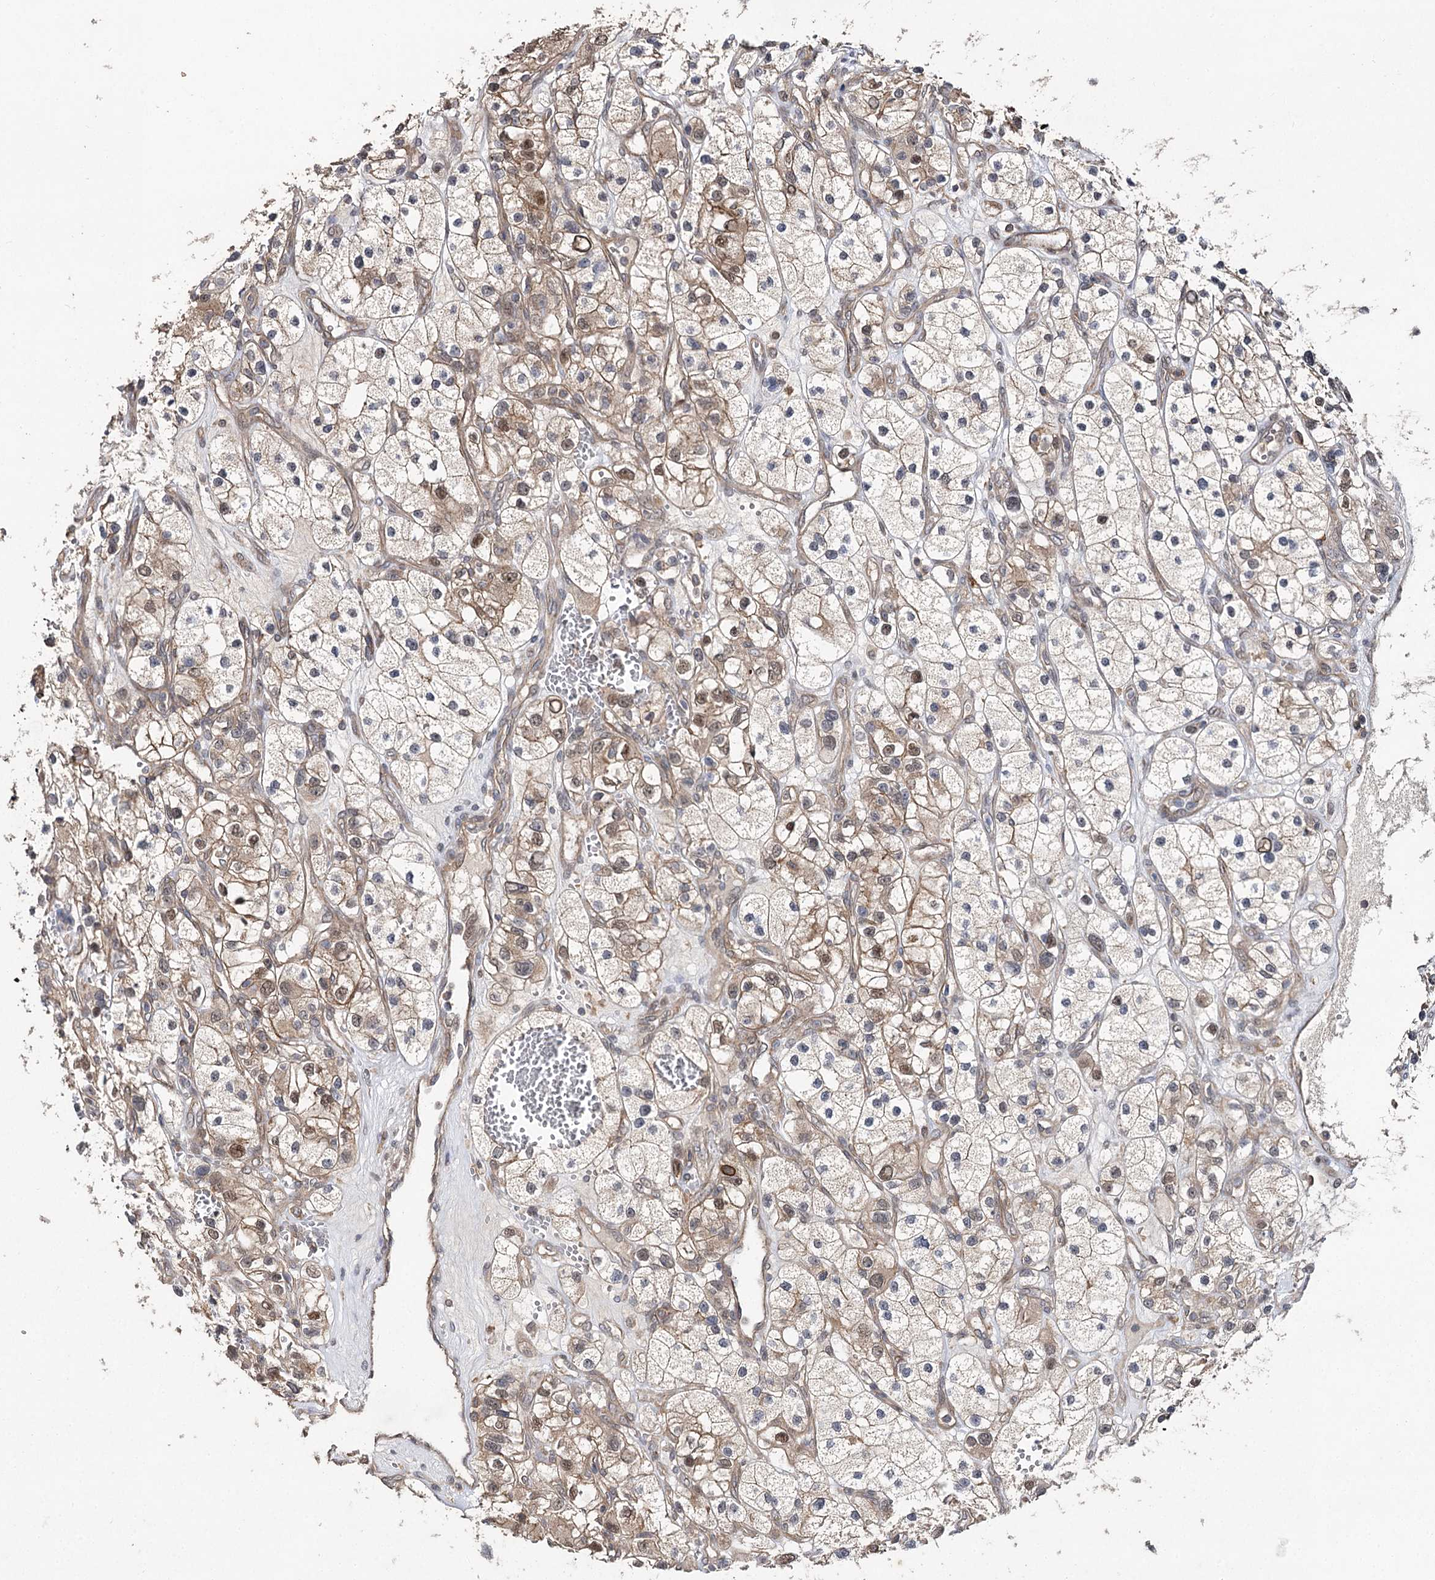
{"staining": {"intensity": "moderate", "quantity": "25%-75%", "location": "cytoplasmic/membranous,nuclear"}, "tissue": "renal cancer", "cell_type": "Tumor cells", "image_type": "cancer", "snomed": [{"axis": "morphology", "description": "Adenocarcinoma, NOS"}, {"axis": "topography", "description": "Kidney"}], "caption": "Protein analysis of adenocarcinoma (renal) tissue reveals moderate cytoplasmic/membranous and nuclear expression in approximately 25%-75% of tumor cells. The staining was performed using DAB, with brown indicating positive protein expression. Nuclei are stained blue with hematoxylin.", "gene": "STX6", "patient": {"sex": "female", "age": 57}}